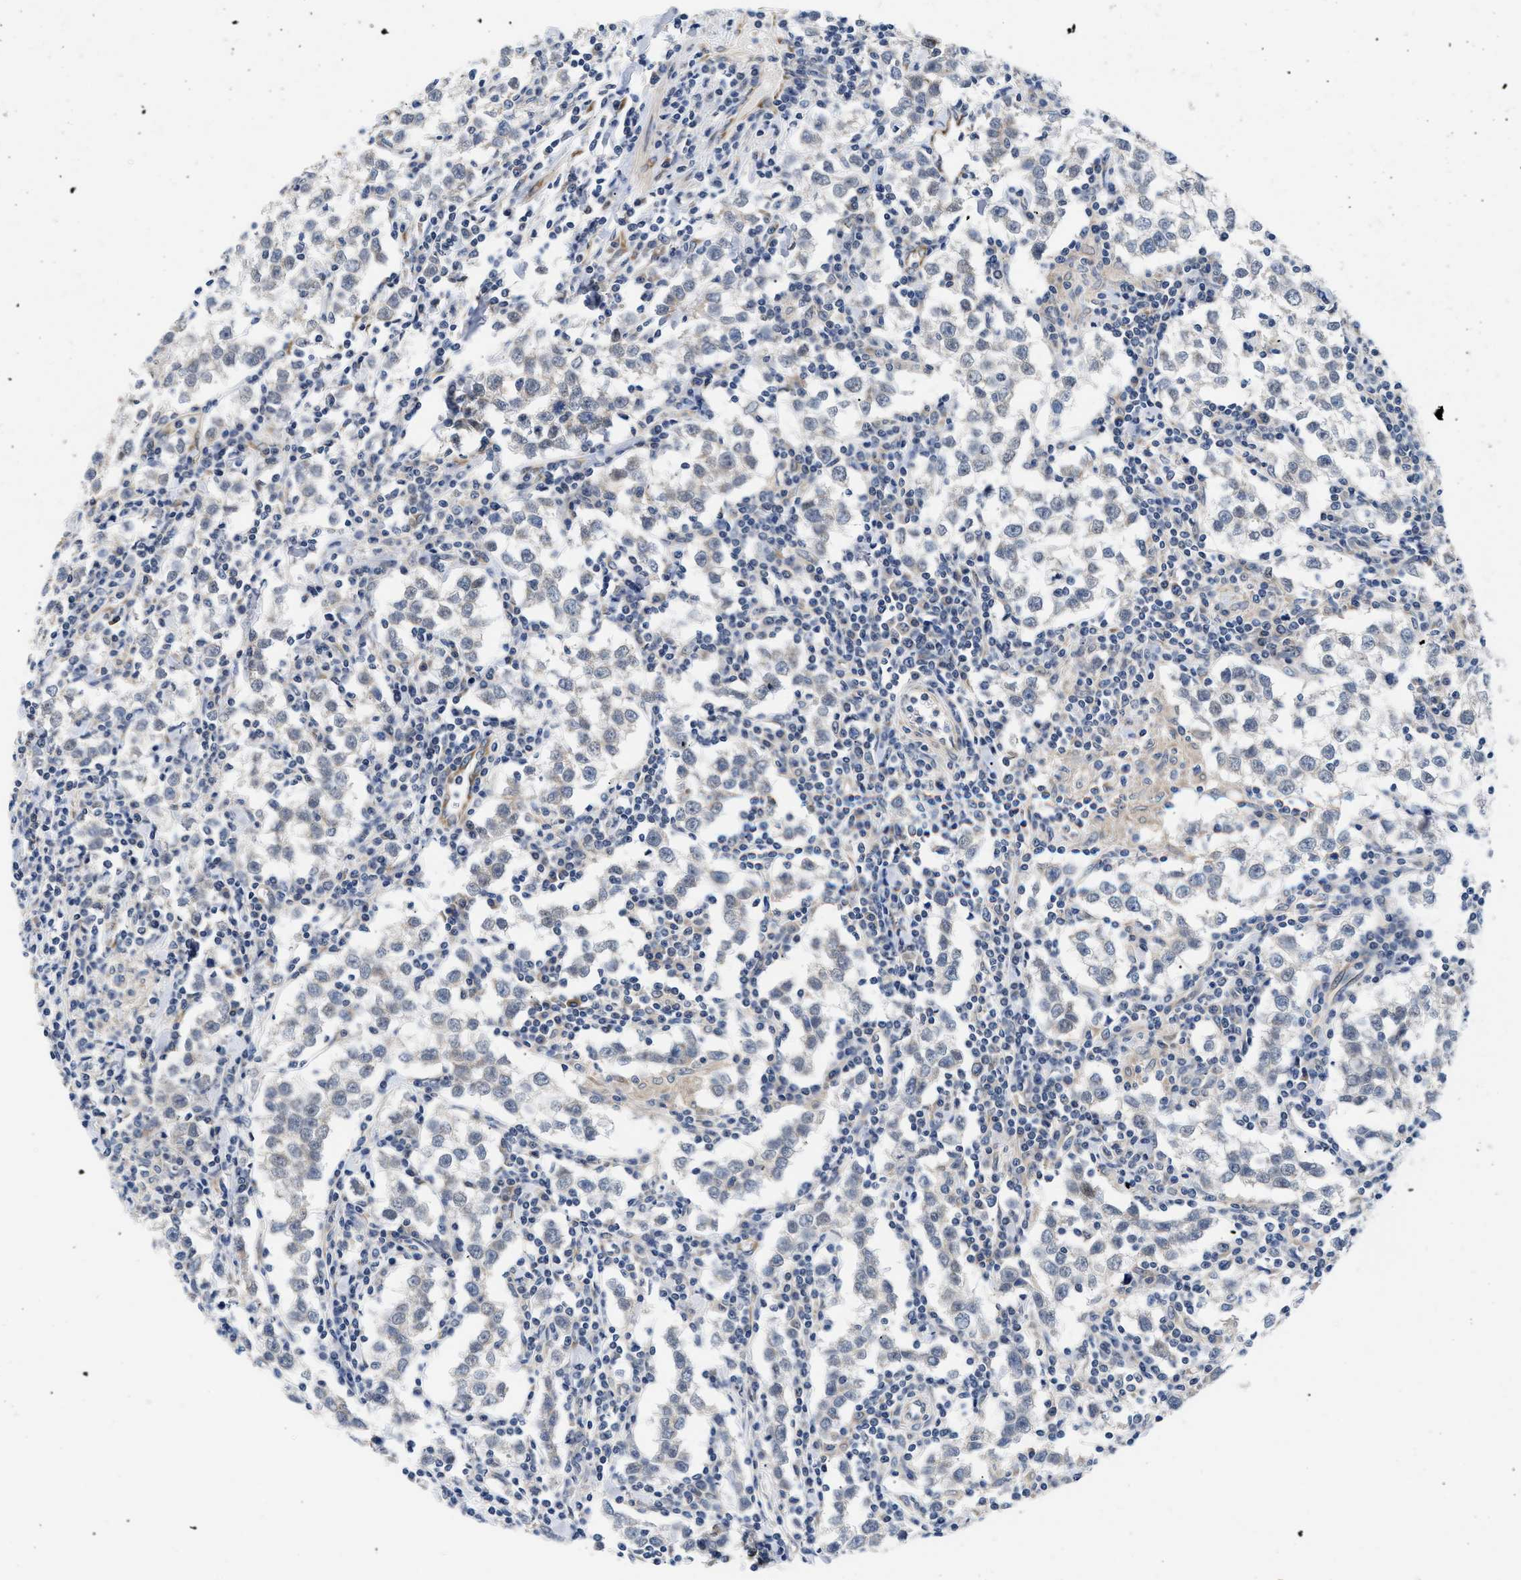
{"staining": {"intensity": "negative", "quantity": "none", "location": "none"}, "tissue": "testis cancer", "cell_type": "Tumor cells", "image_type": "cancer", "snomed": [{"axis": "morphology", "description": "Seminoma, NOS"}, {"axis": "morphology", "description": "Carcinoma, Embryonal, NOS"}, {"axis": "topography", "description": "Testis"}], "caption": "High magnification brightfield microscopy of testis seminoma stained with DAB (brown) and counterstained with hematoxylin (blue): tumor cells show no significant staining.", "gene": "RINT1", "patient": {"sex": "male", "age": 36}}